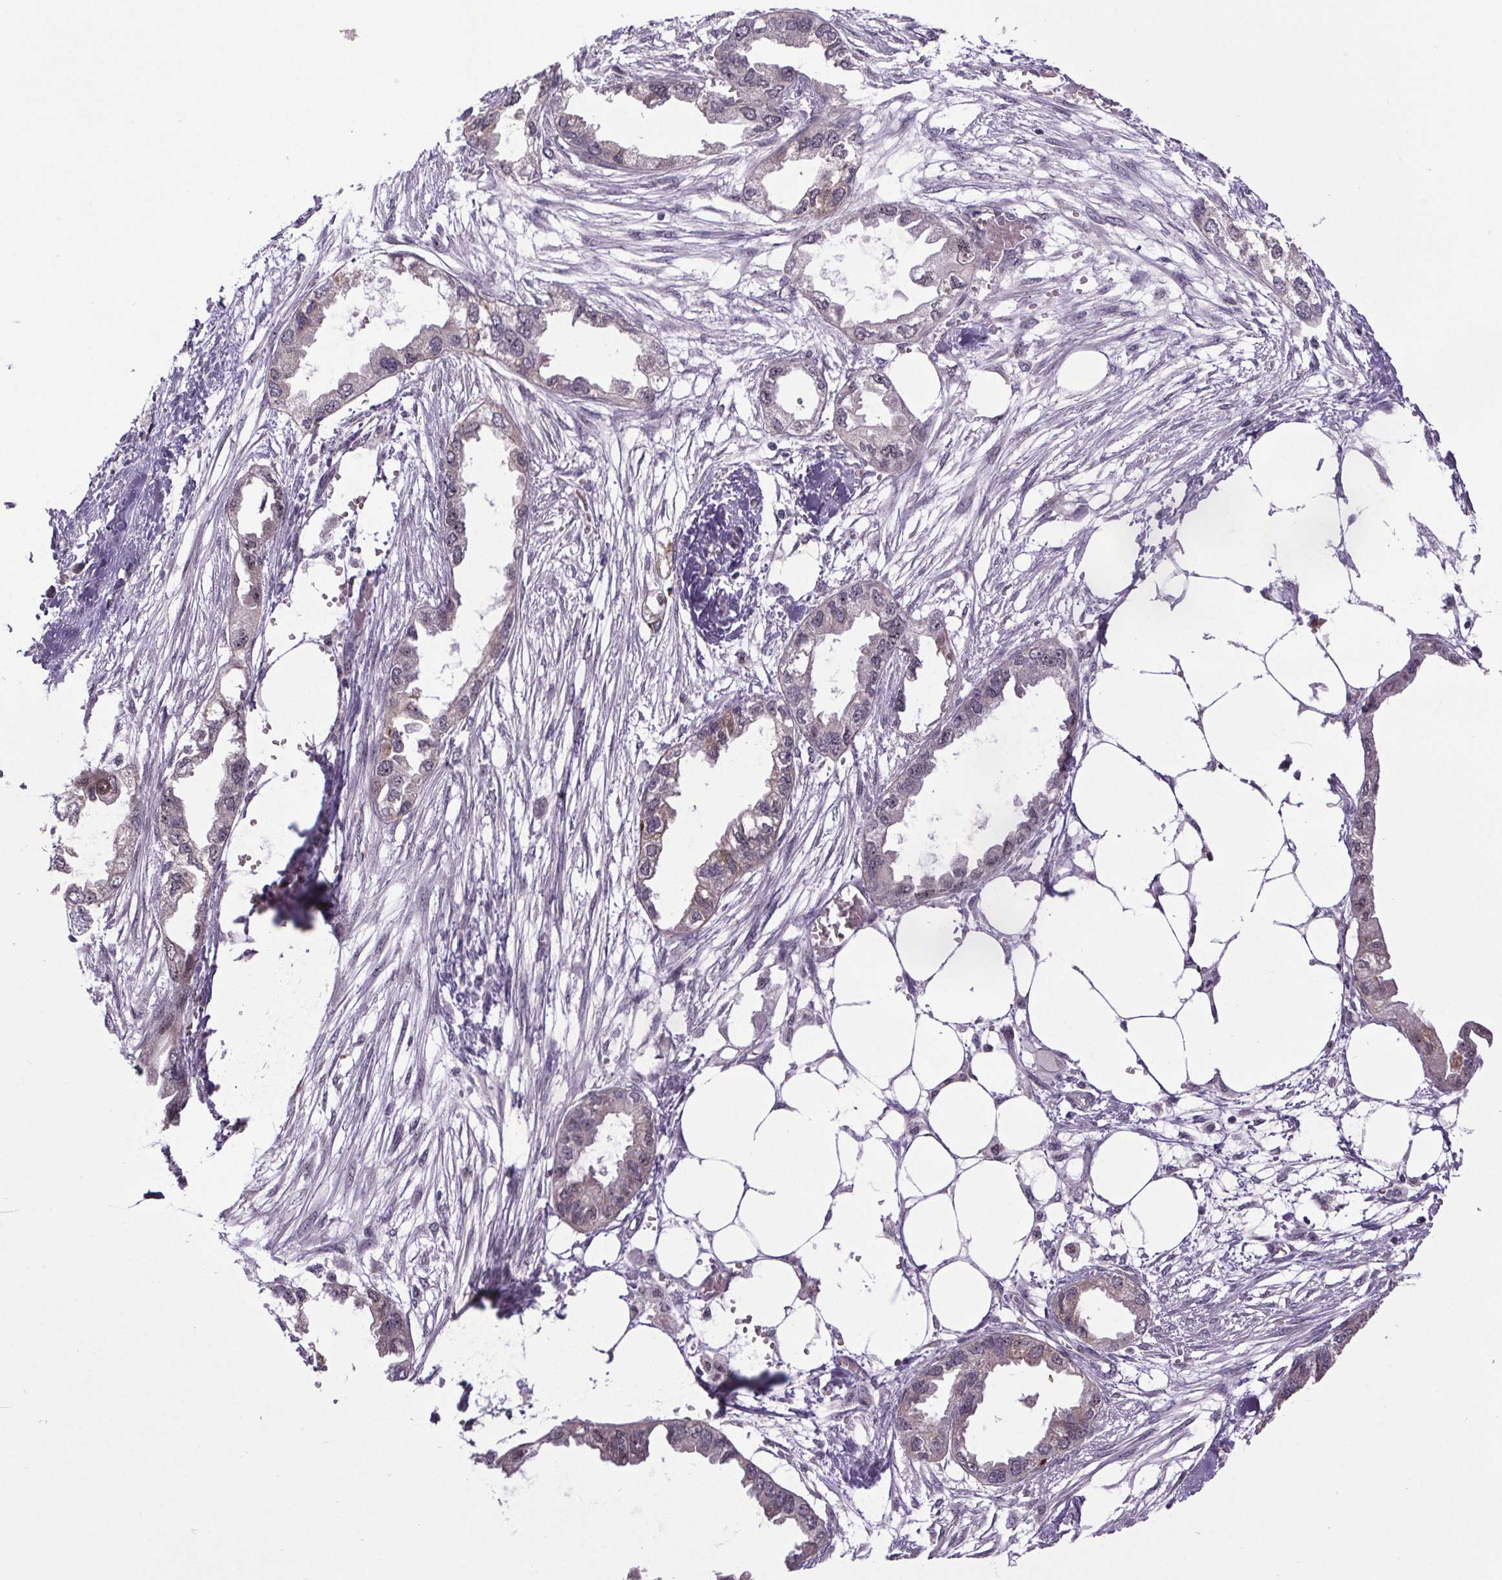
{"staining": {"intensity": "negative", "quantity": "none", "location": "none"}, "tissue": "endometrial cancer", "cell_type": "Tumor cells", "image_type": "cancer", "snomed": [{"axis": "morphology", "description": "Adenocarcinoma, NOS"}, {"axis": "morphology", "description": "Adenocarcinoma, metastatic, NOS"}, {"axis": "topography", "description": "Adipose tissue"}, {"axis": "topography", "description": "Endometrium"}], "caption": "Image shows no significant protein positivity in tumor cells of endometrial metastatic adenocarcinoma. (DAB immunohistochemistry (IHC), high magnification).", "gene": "ATMIN", "patient": {"sex": "female", "age": 67}}